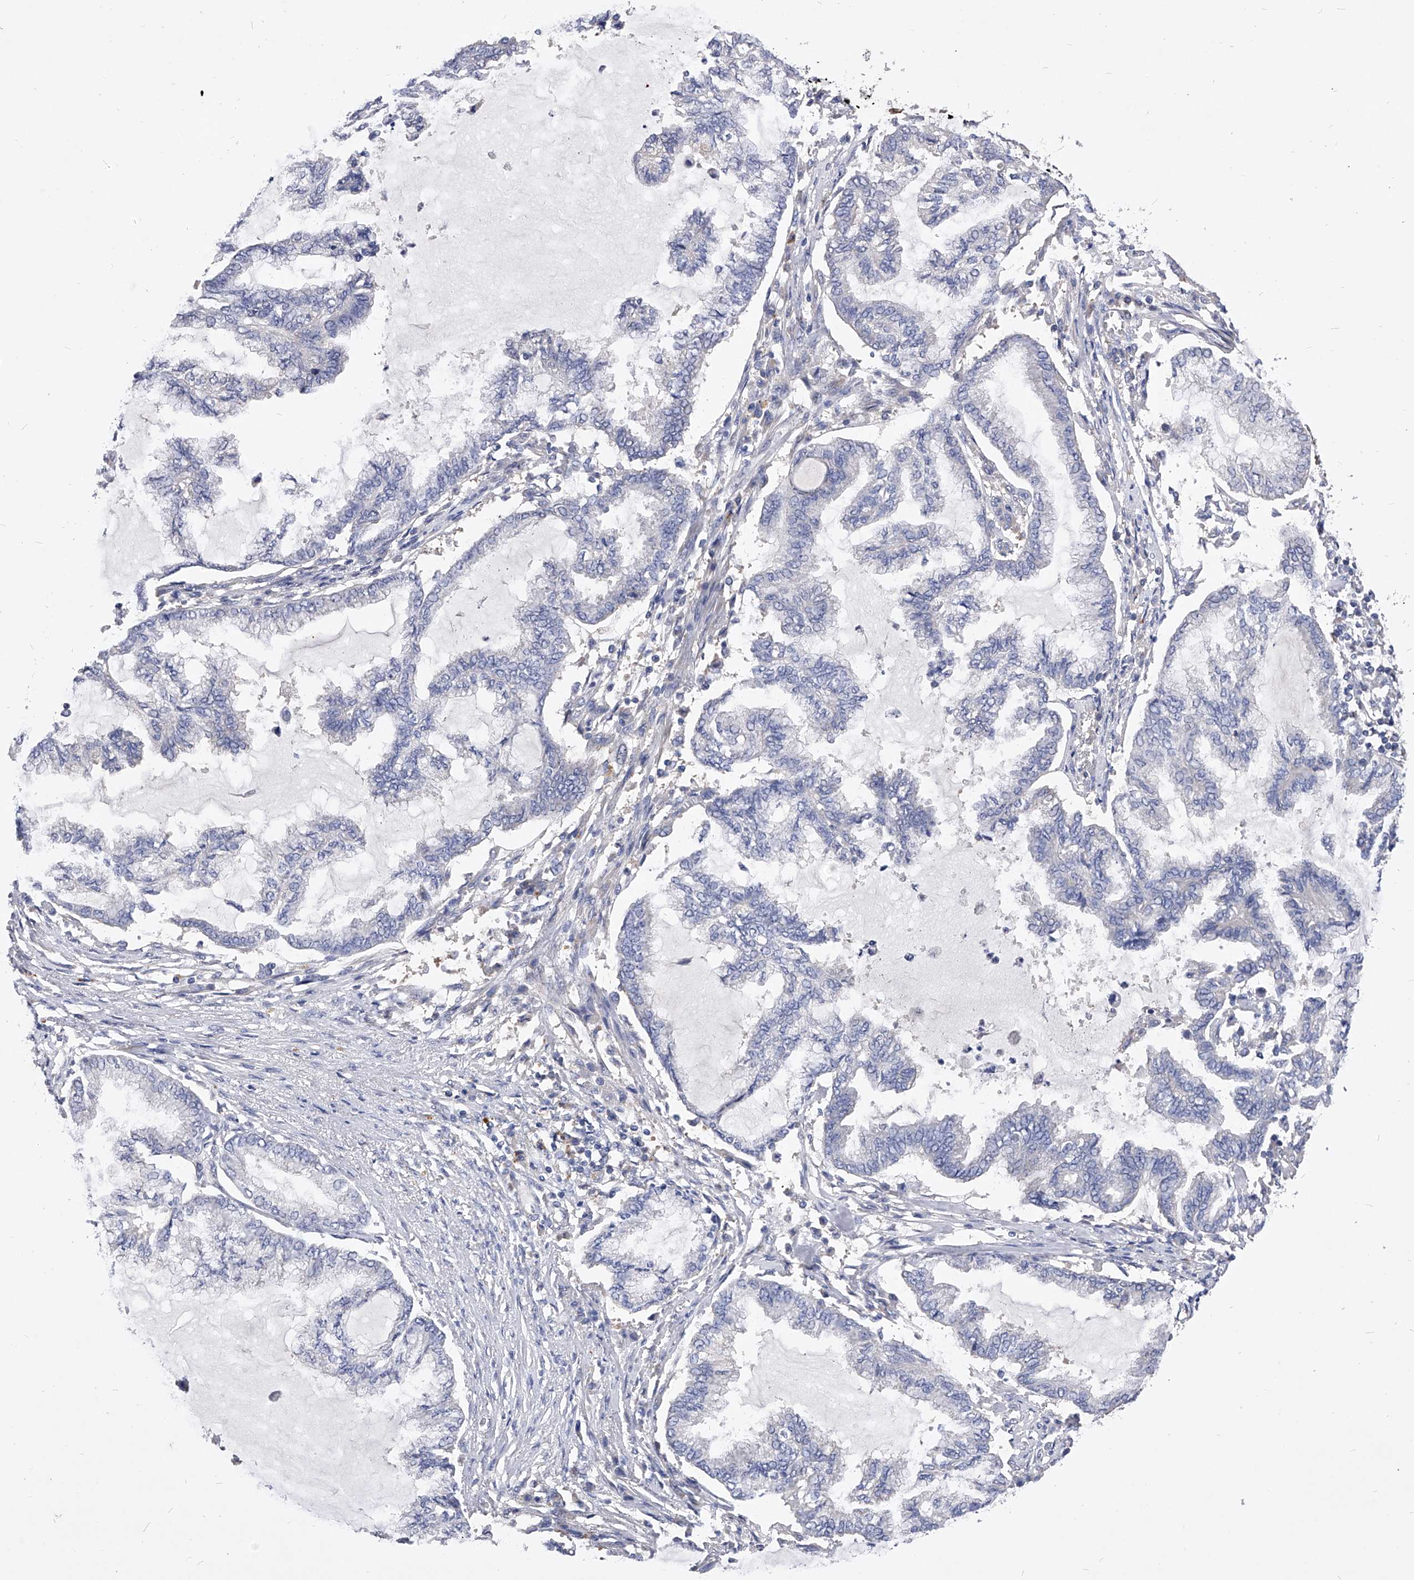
{"staining": {"intensity": "negative", "quantity": "none", "location": "none"}, "tissue": "endometrial cancer", "cell_type": "Tumor cells", "image_type": "cancer", "snomed": [{"axis": "morphology", "description": "Adenocarcinoma, NOS"}, {"axis": "topography", "description": "Endometrium"}], "caption": "Immunohistochemistry of endometrial cancer (adenocarcinoma) exhibits no expression in tumor cells.", "gene": "PPP5C", "patient": {"sex": "female", "age": 86}}